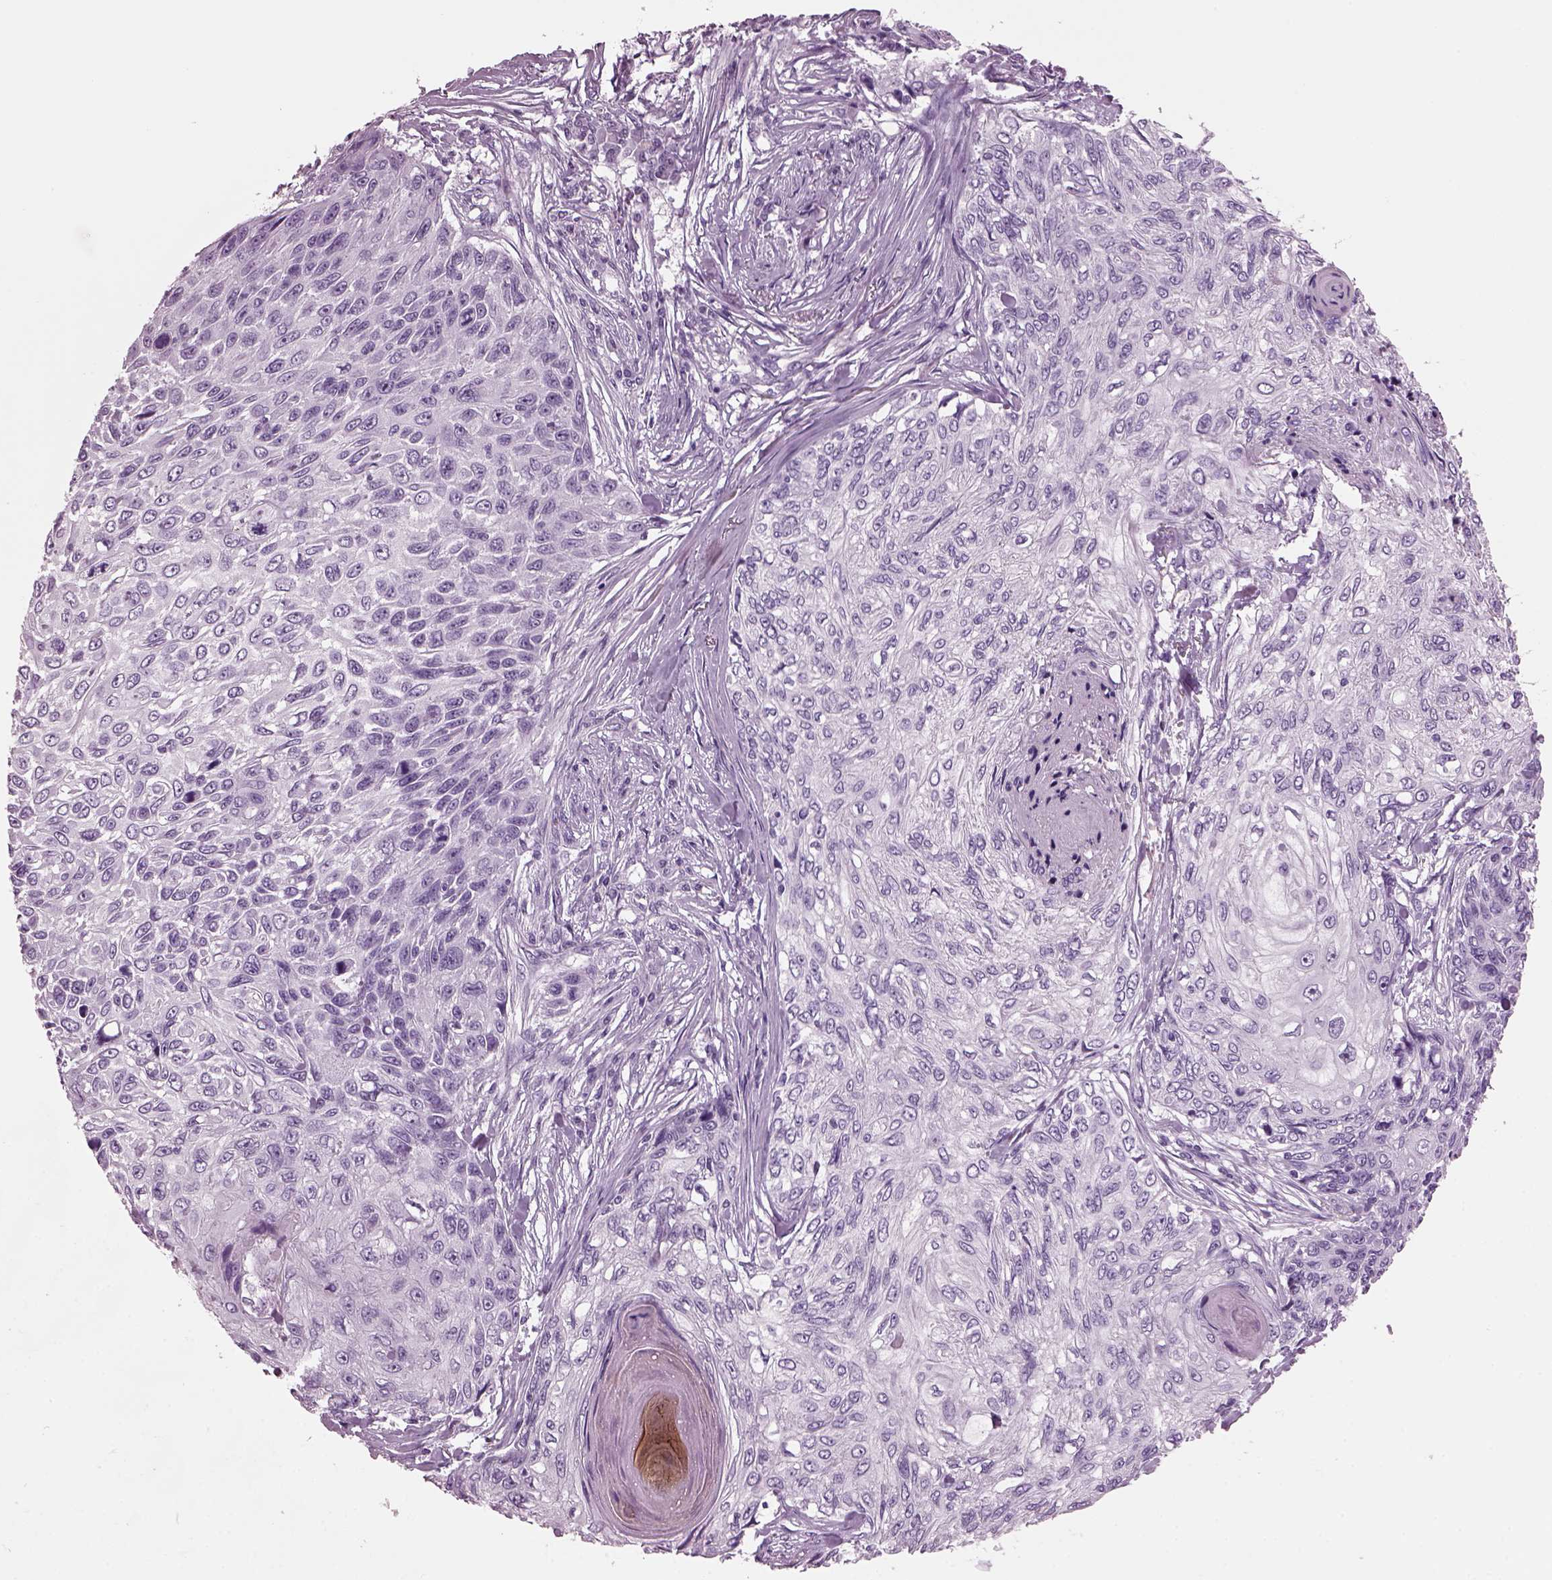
{"staining": {"intensity": "negative", "quantity": "none", "location": "none"}, "tissue": "skin cancer", "cell_type": "Tumor cells", "image_type": "cancer", "snomed": [{"axis": "morphology", "description": "Squamous cell carcinoma, NOS"}, {"axis": "topography", "description": "Skin"}], "caption": "Human skin squamous cell carcinoma stained for a protein using immunohistochemistry (IHC) shows no expression in tumor cells.", "gene": "KRTAP3-2", "patient": {"sex": "male", "age": 92}}